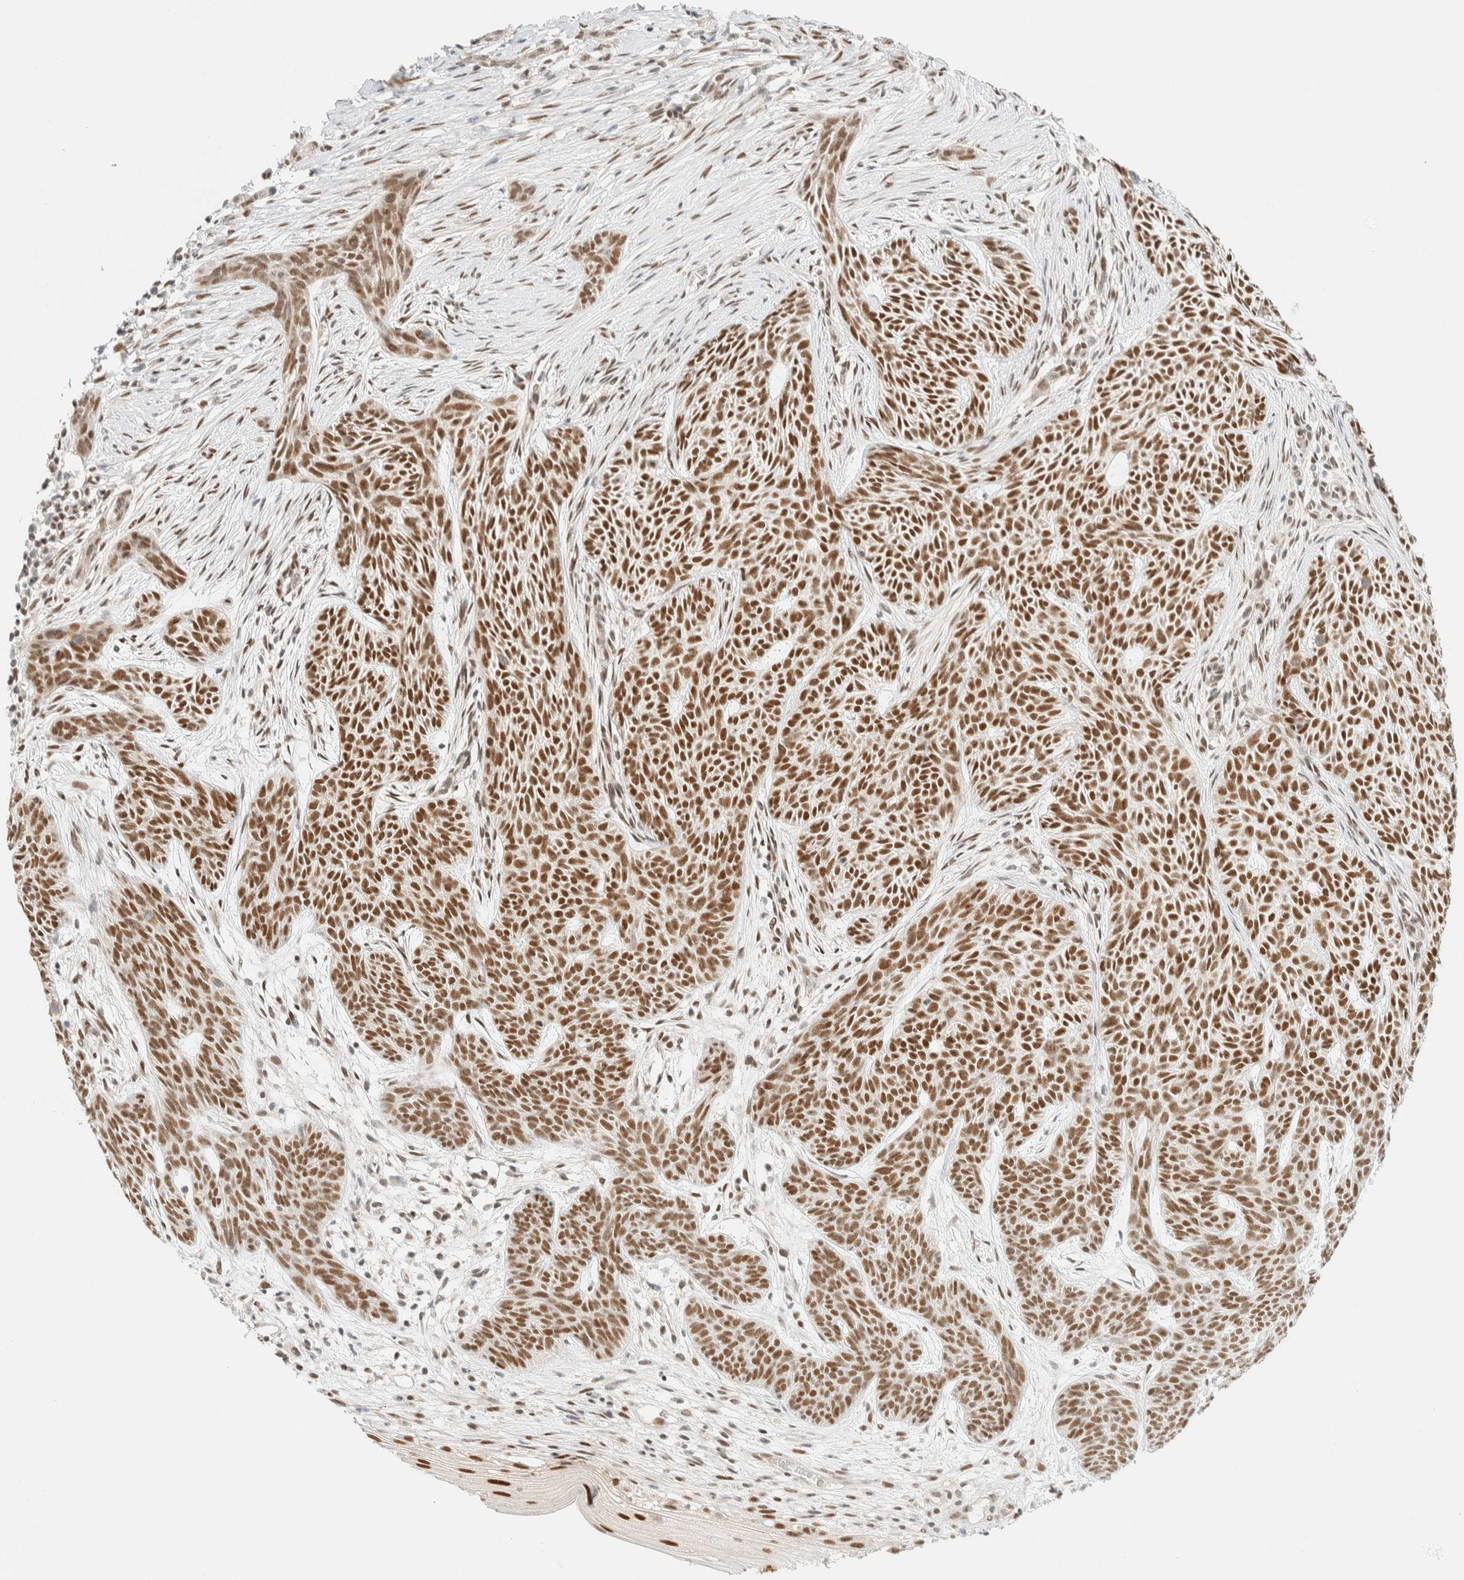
{"staining": {"intensity": "moderate", "quantity": ">75%", "location": "nuclear"}, "tissue": "skin cancer", "cell_type": "Tumor cells", "image_type": "cancer", "snomed": [{"axis": "morphology", "description": "Basal cell carcinoma"}, {"axis": "topography", "description": "Skin"}], "caption": "A micrograph of skin cancer stained for a protein reveals moderate nuclear brown staining in tumor cells.", "gene": "PYGO2", "patient": {"sex": "female", "age": 59}}